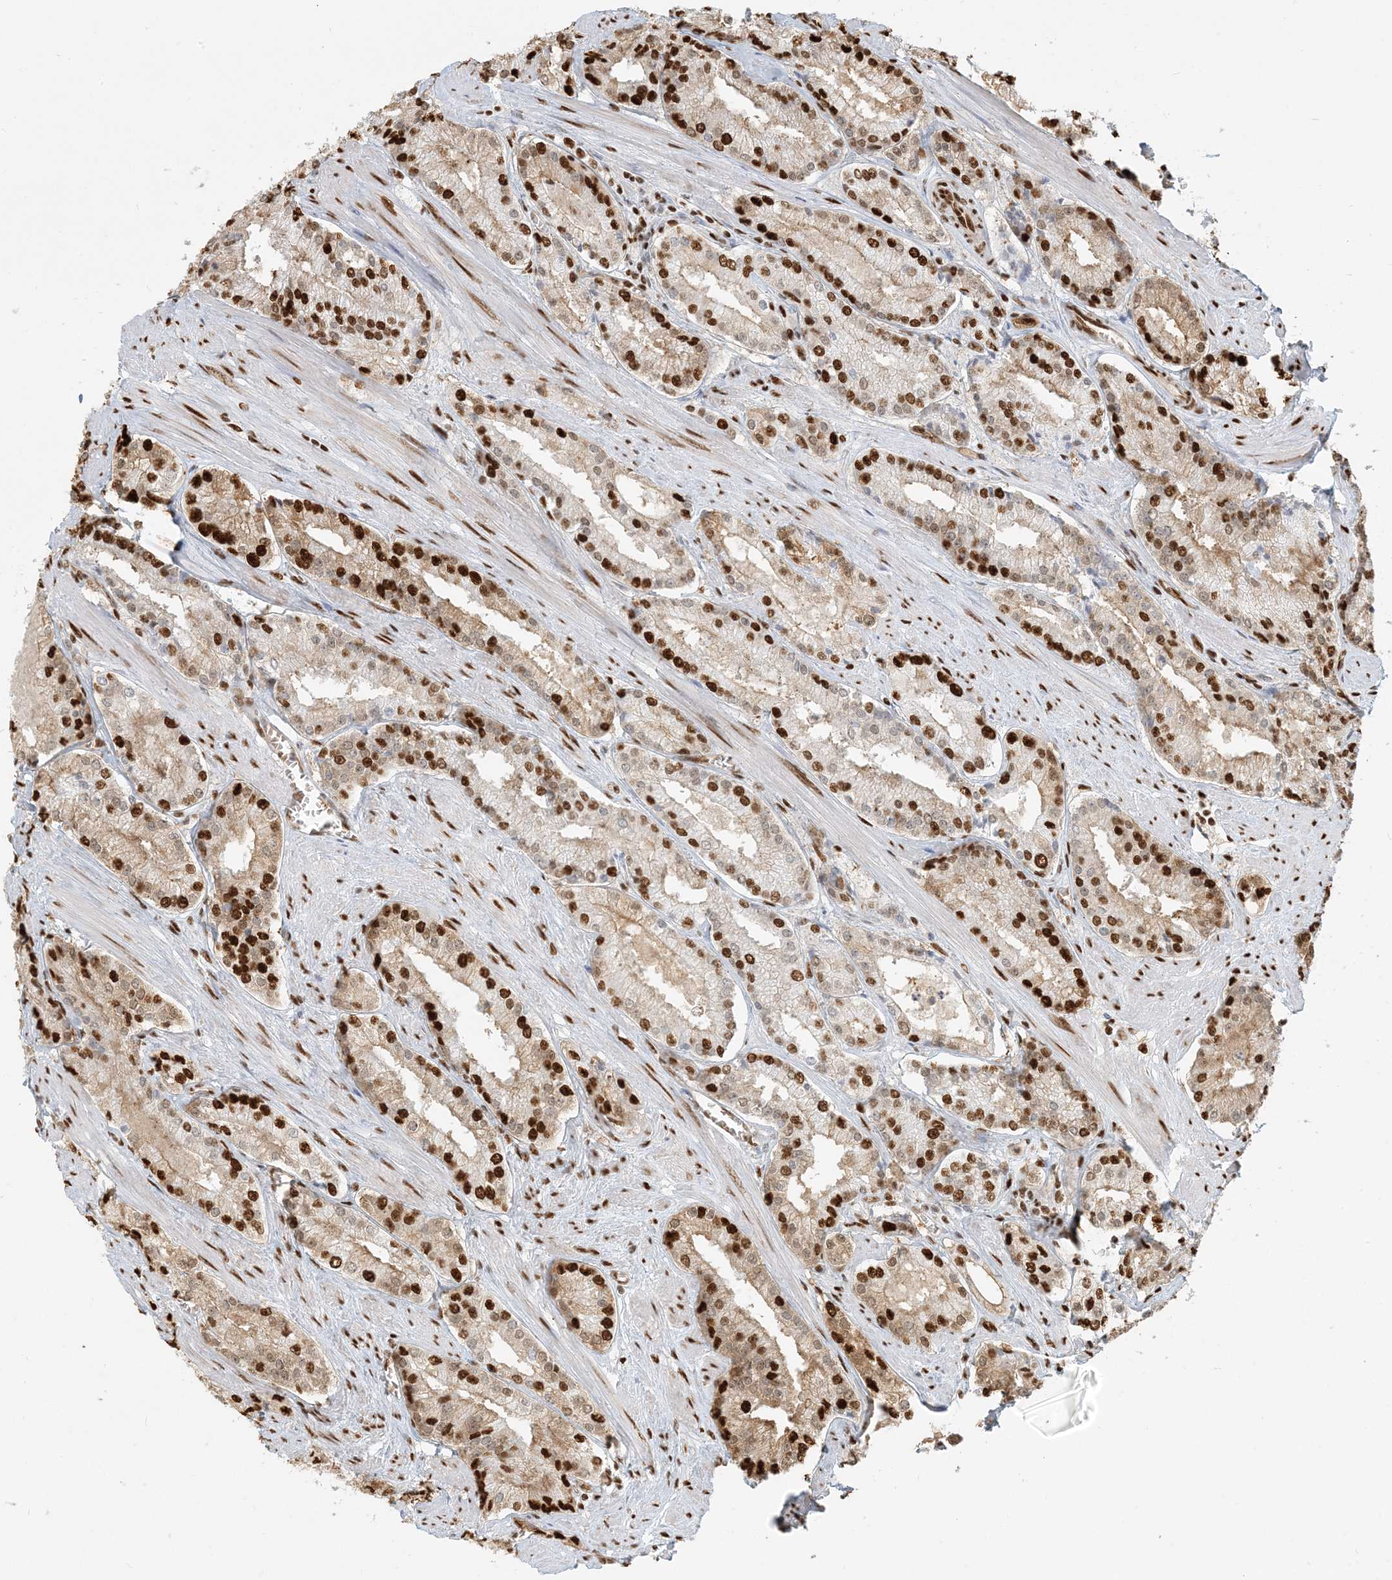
{"staining": {"intensity": "strong", "quantity": ">75%", "location": "nuclear"}, "tissue": "prostate cancer", "cell_type": "Tumor cells", "image_type": "cancer", "snomed": [{"axis": "morphology", "description": "Adenocarcinoma, Low grade"}, {"axis": "topography", "description": "Prostate"}], "caption": "Immunohistochemistry (IHC) photomicrograph of neoplastic tissue: prostate cancer (adenocarcinoma (low-grade)) stained using immunohistochemistry exhibits high levels of strong protein expression localized specifically in the nuclear of tumor cells, appearing as a nuclear brown color.", "gene": "CKS2", "patient": {"sex": "male", "age": 54}}